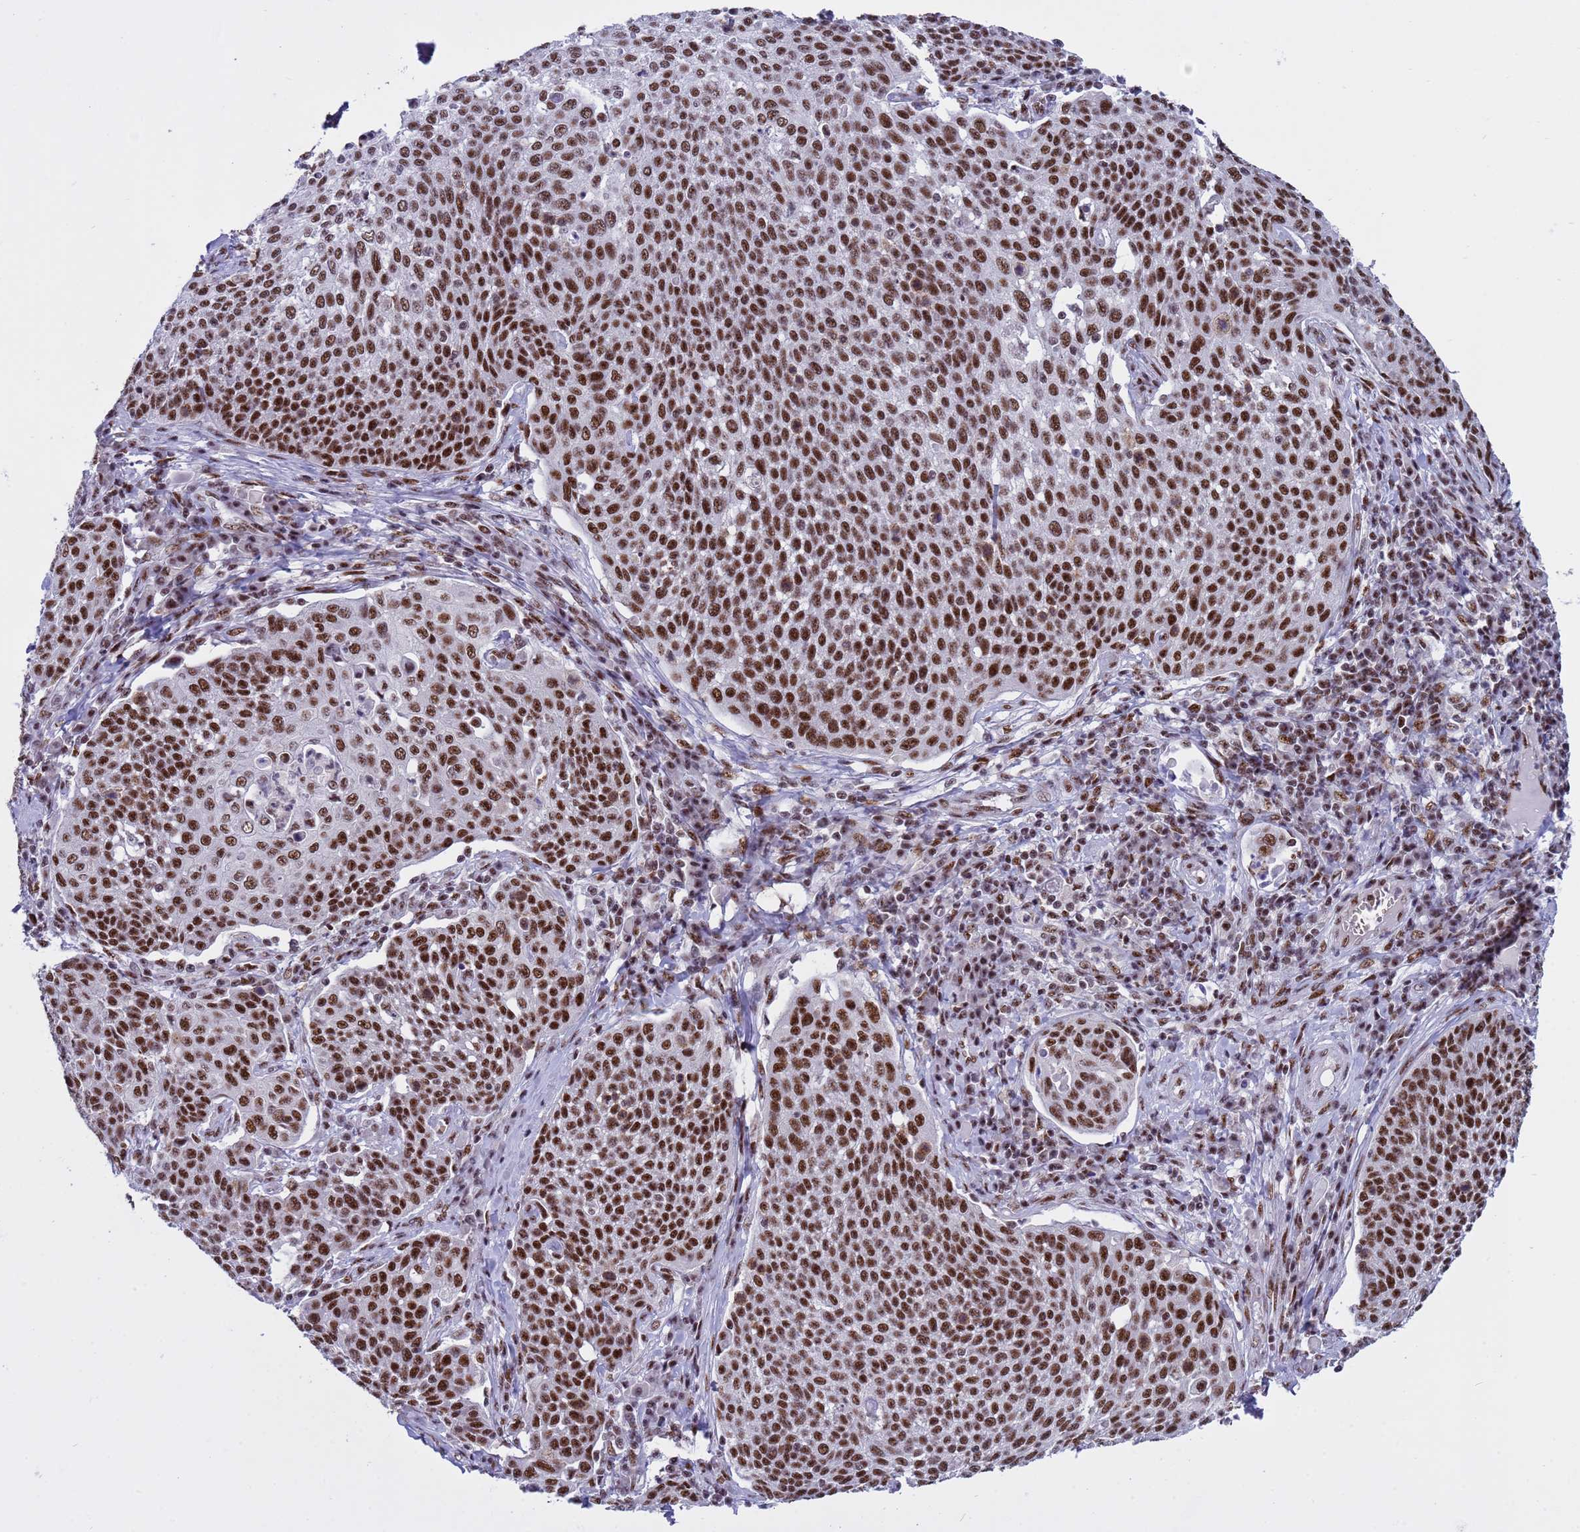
{"staining": {"intensity": "strong", "quantity": ">75%", "location": "nuclear"}, "tissue": "cervical cancer", "cell_type": "Tumor cells", "image_type": "cancer", "snomed": [{"axis": "morphology", "description": "Squamous cell carcinoma, NOS"}, {"axis": "topography", "description": "Cervix"}], "caption": "An image showing strong nuclear positivity in about >75% of tumor cells in cervical cancer (squamous cell carcinoma), as visualized by brown immunohistochemical staining.", "gene": "THOC2", "patient": {"sex": "female", "age": 34}}